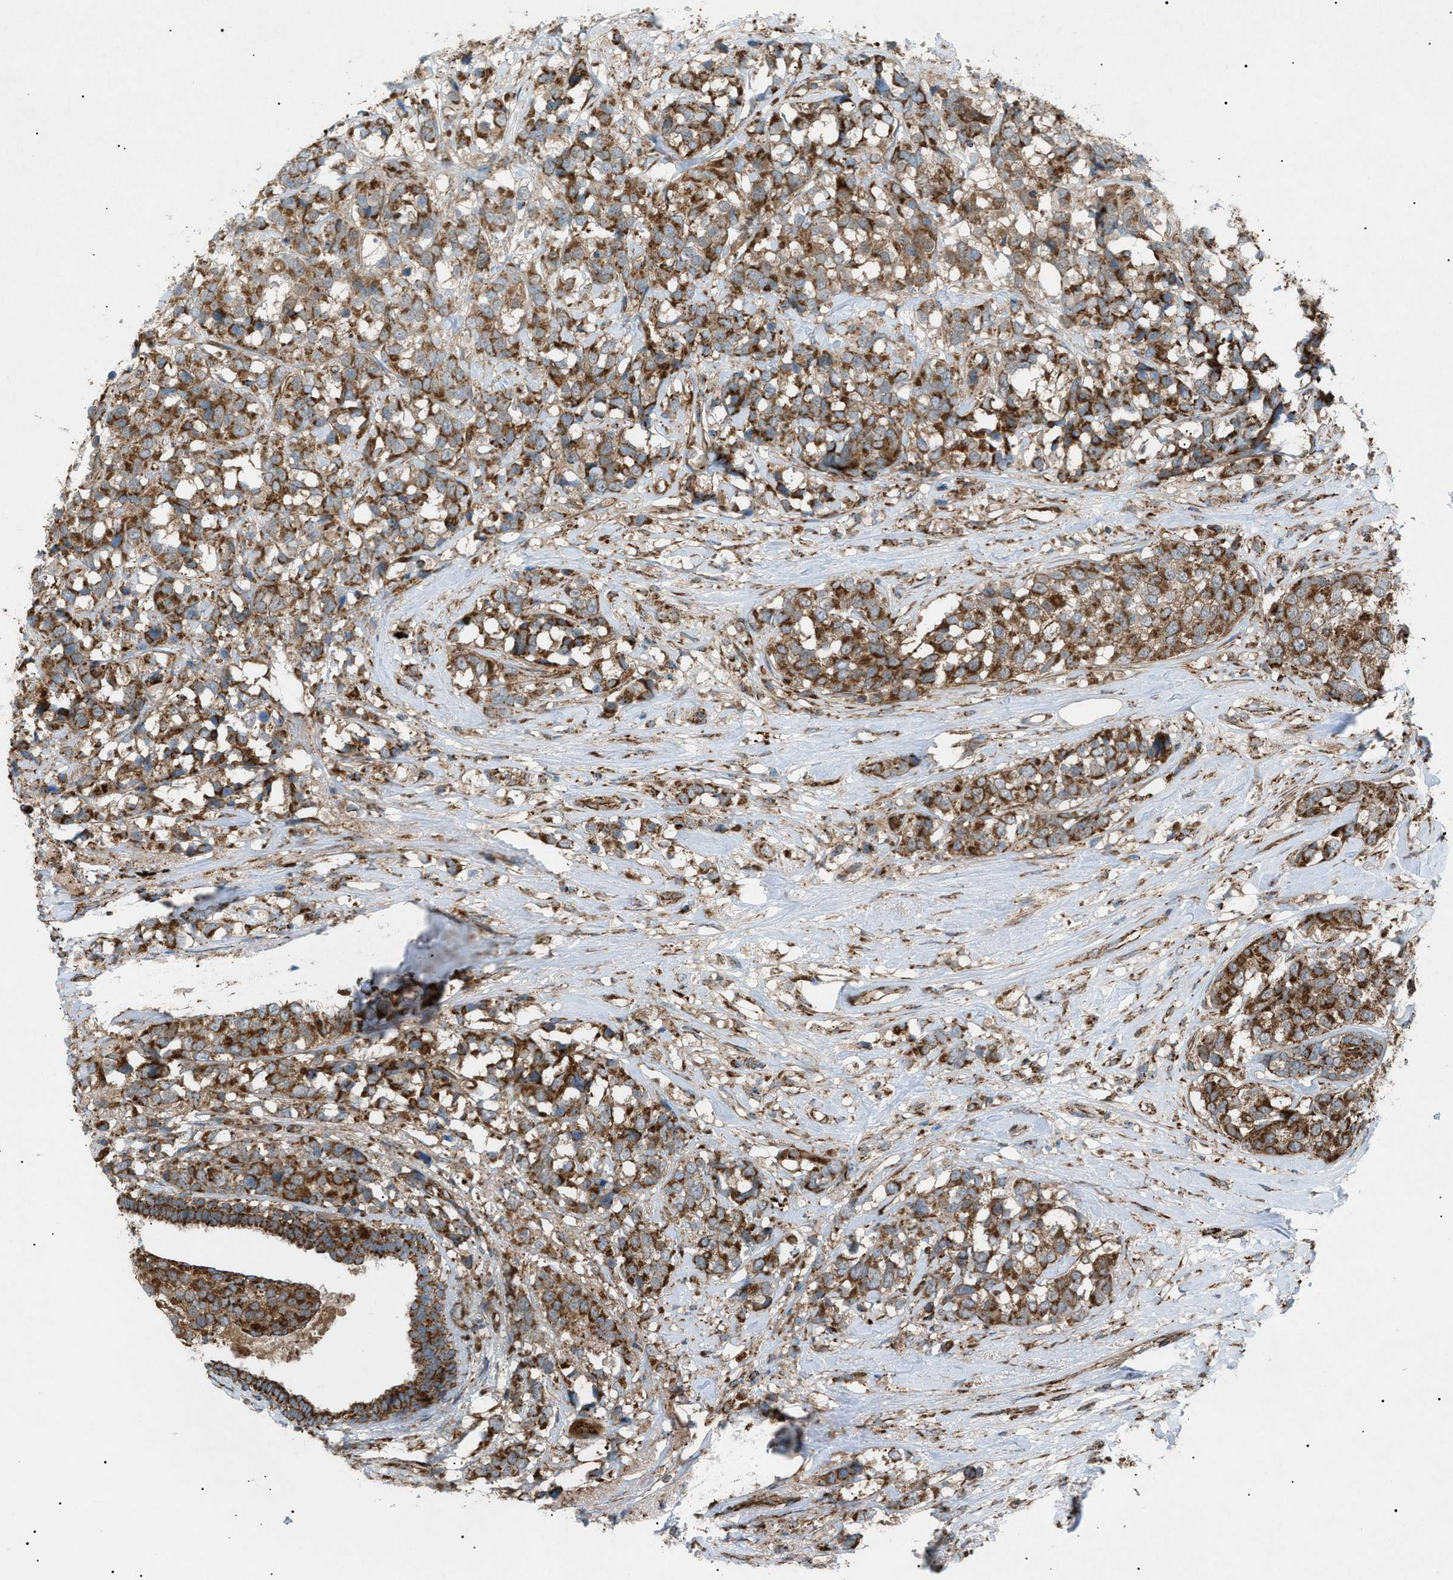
{"staining": {"intensity": "moderate", "quantity": ">75%", "location": "cytoplasmic/membranous"}, "tissue": "breast cancer", "cell_type": "Tumor cells", "image_type": "cancer", "snomed": [{"axis": "morphology", "description": "Lobular carcinoma"}, {"axis": "topography", "description": "Breast"}], "caption": "A brown stain highlights moderate cytoplasmic/membranous positivity of a protein in lobular carcinoma (breast) tumor cells. The staining was performed using DAB (3,3'-diaminobenzidine), with brown indicating positive protein expression. Nuclei are stained blue with hematoxylin.", "gene": "C1GALT1C1", "patient": {"sex": "female", "age": 59}}